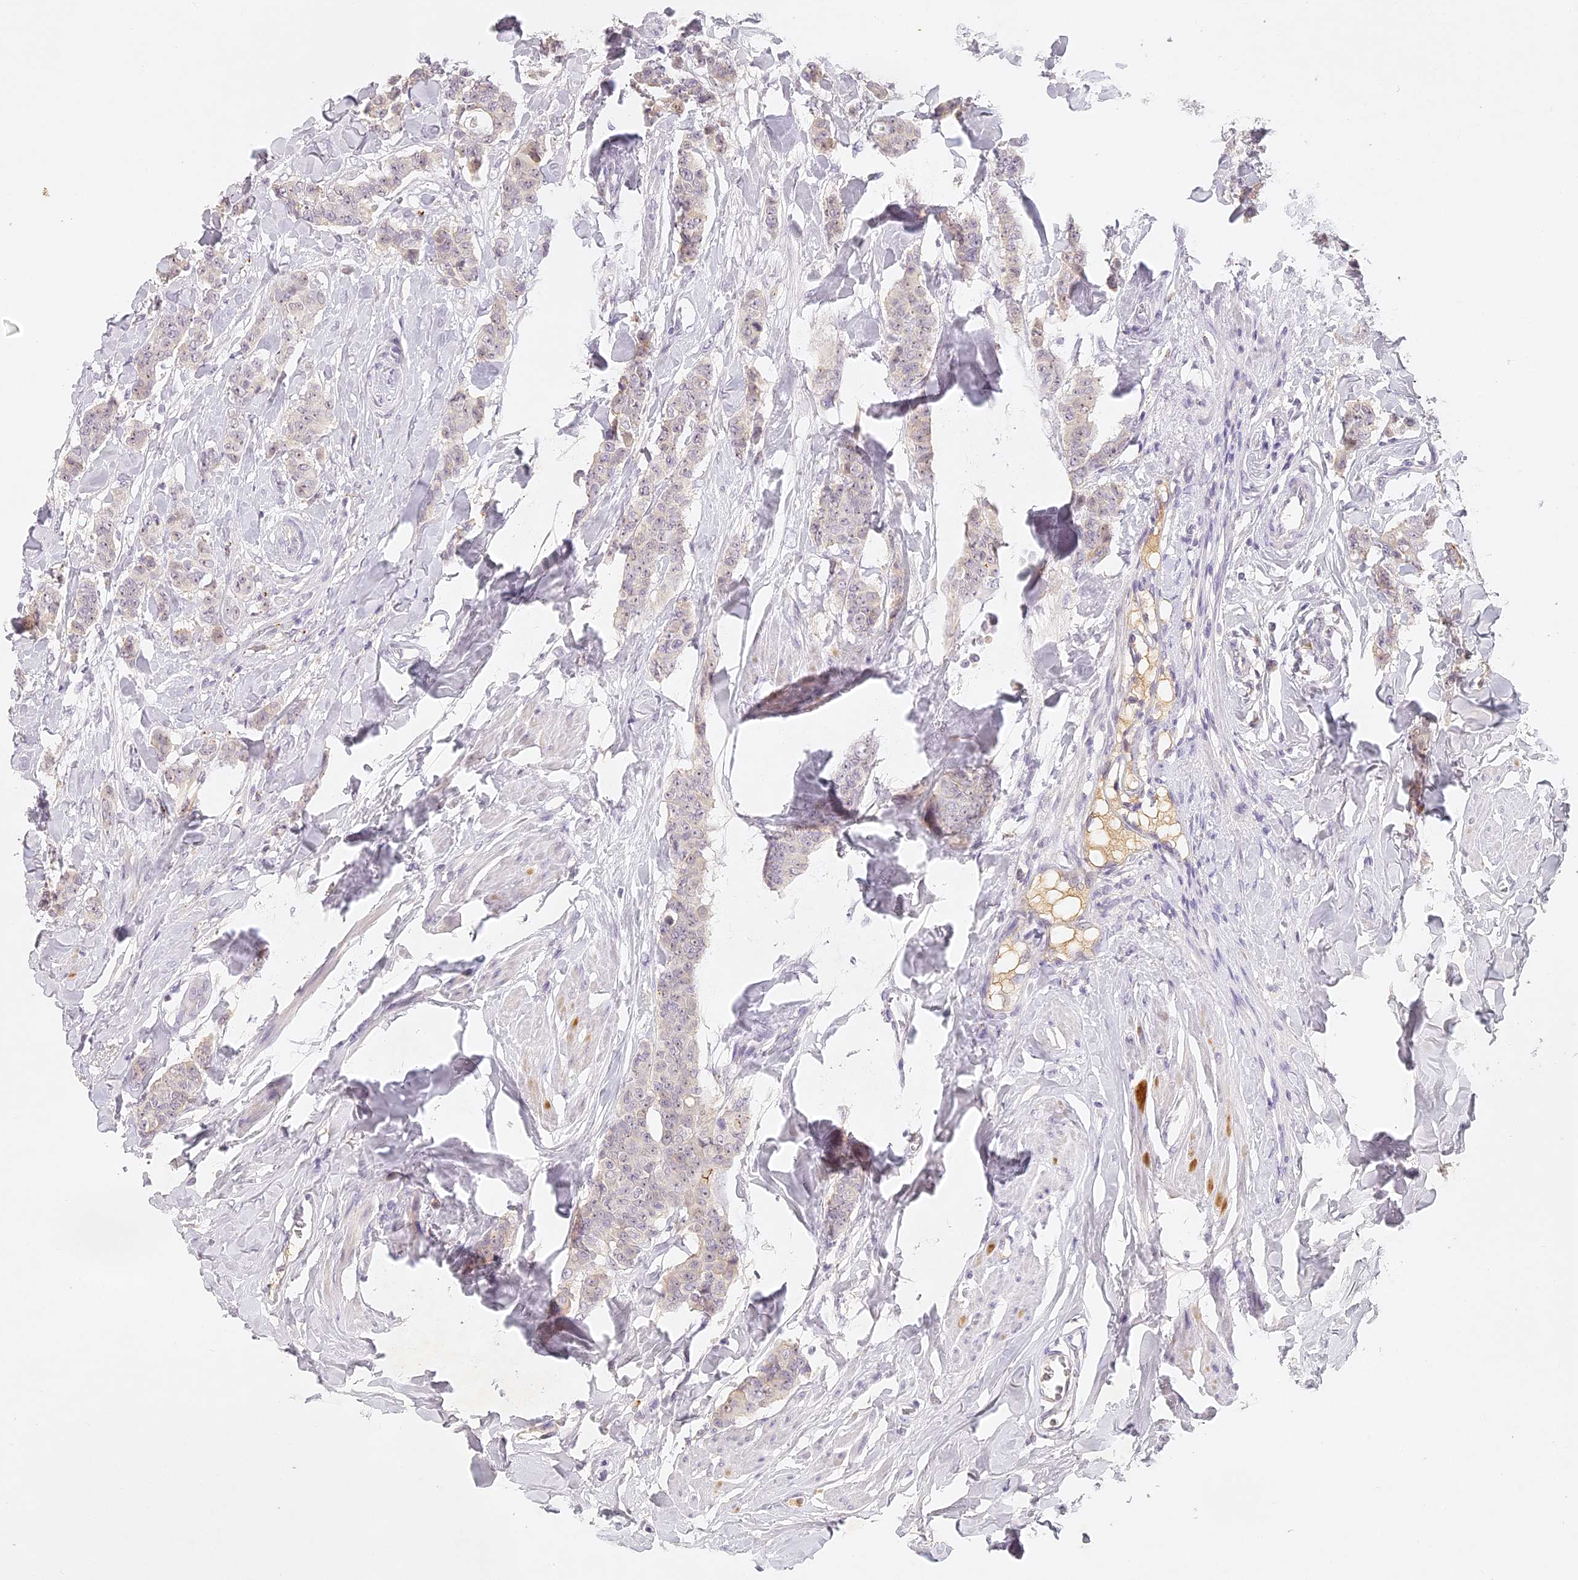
{"staining": {"intensity": "negative", "quantity": "none", "location": "none"}, "tissue": "breast cancer", "cell_type": "Tumor cells", "image_type": "cancer", "snomed": [{"axis": "morphology", "description": "Duct carcinoma"}, {"axis": "topography", "description": "Breast"}], "caption": "This is a image of immunohistochemistry (IHC) staining of breast intraductal carcinoma, which shows no staining in tumor cells.", "gene": "ELL3", "patient": {"sex": "female", "age": 40}}